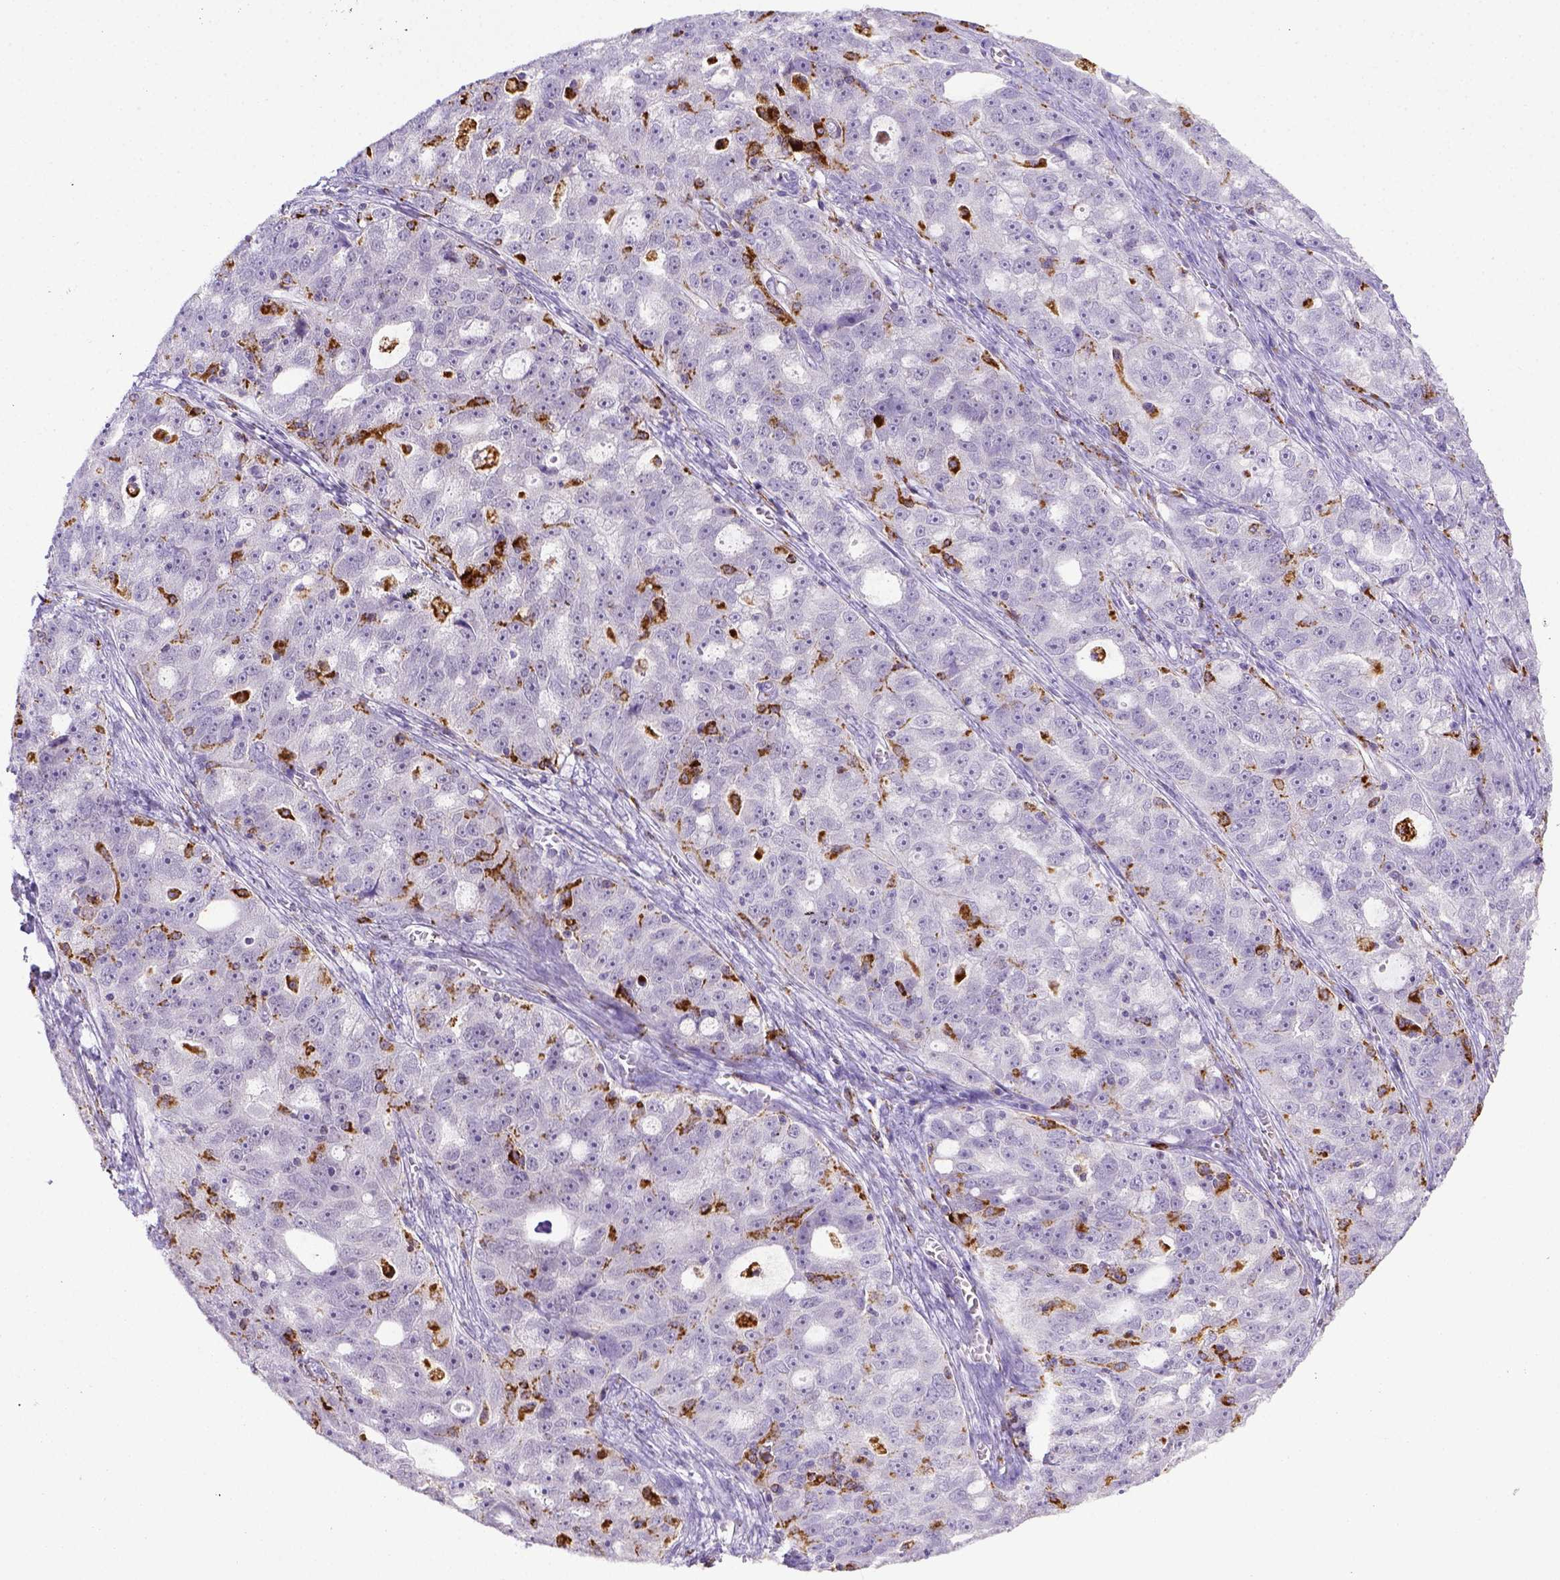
{"staining": {"intensity": "negative", "quantity": "none", "location": "none"}, "tissue": "ovarian cancer", "cell_type": "Tumor cells", "image_type": "cancer", "snomed": [{"axis": "morphology", "description": "Cystadenocarcinoma, serous, NOS"}, {"axis": "topography", "description": "Ovary"}], "caption": "Ovarian serous cystadenocarcinoma was stained to show a protein in brown. There is no significant positivity in tumor cells.", "gene": "CD68", "patient": {"sex": "female", "age": 51}}